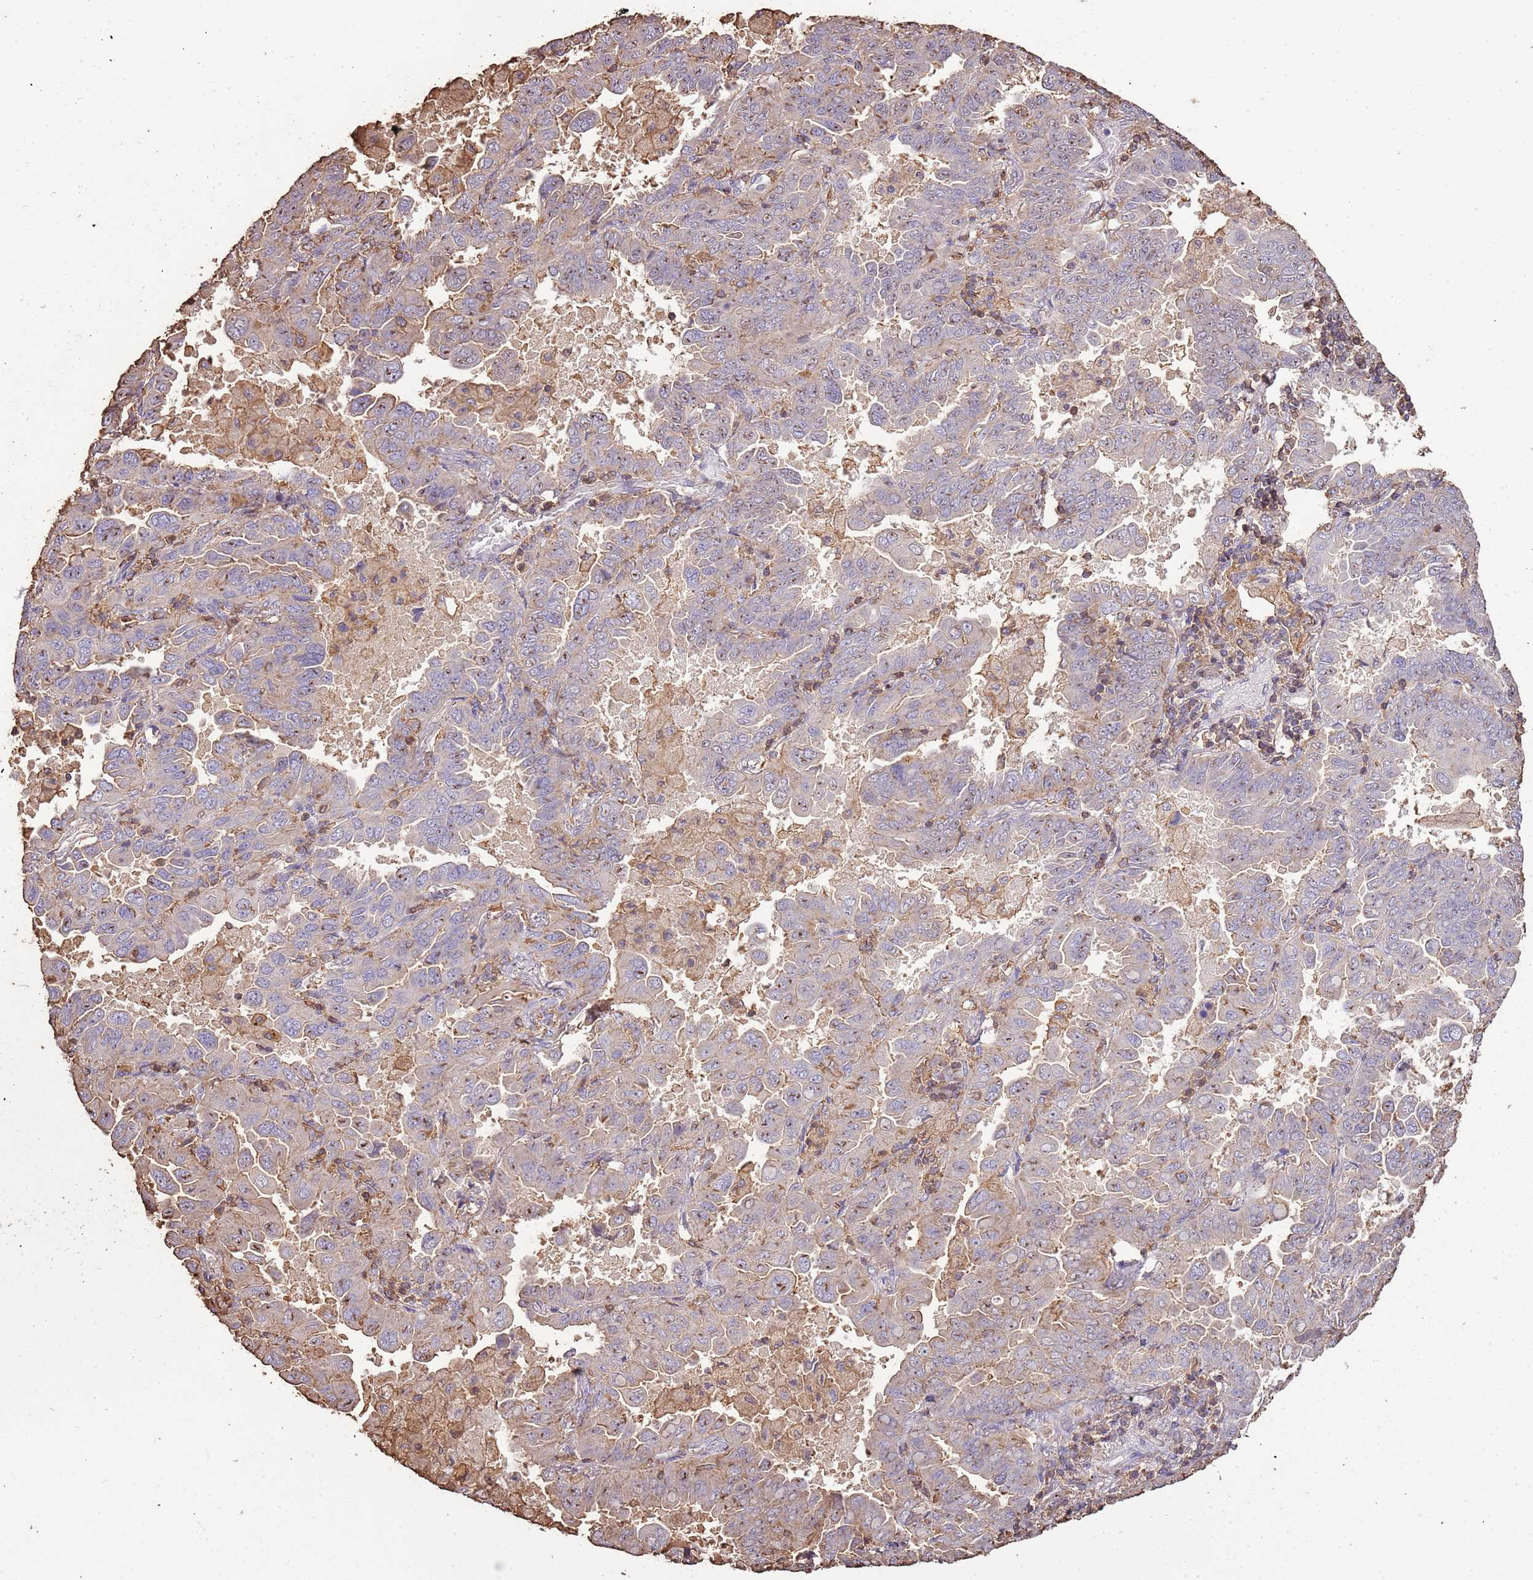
{"staining": {"intensity": "weak", "quantity": "<25%", "location": "cytoplasmic/membranous"}, "tissue": "lung cancer", "cell_type": "Tumor cells", "image_type": "cancer", "snomed": [{"axis": "morphology", "description": "Adenocarcinoma, NOS"}, {"axis": "topography", "description": "Lung"}], "caption": "Image shows no significant protein staining in tumor cells of adenocarcinoma (lung). (Stains: DAB (3,3'-diaminobenzidine) immunohistochemistry (IHC) with hematoxylin counter stain, Microscopy: brightfield microscopy at high magnification).", "gene": "ARL10", "patient": {"sex": "male", "age": 64}}